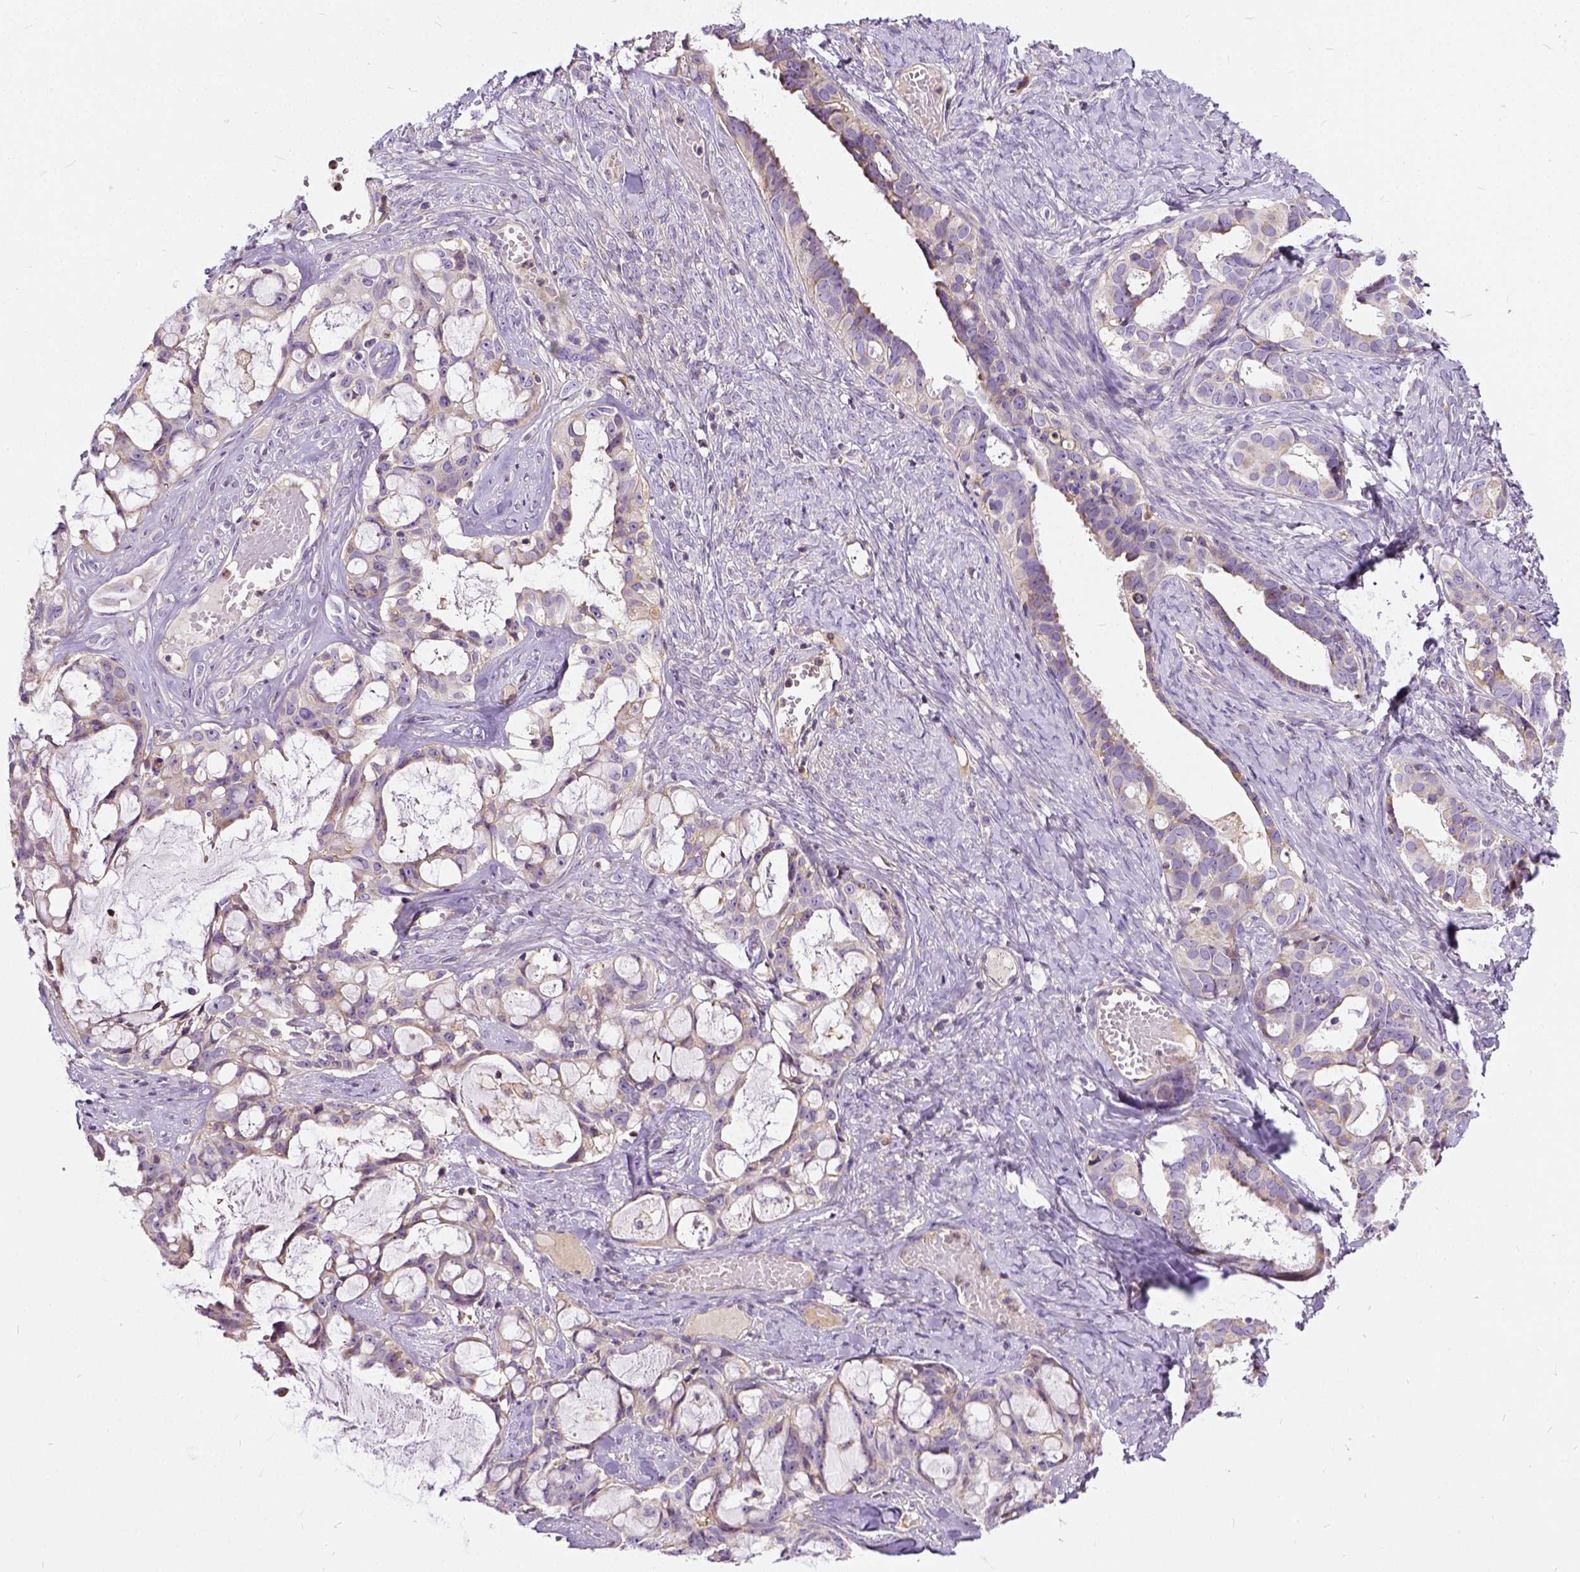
{"staining": {"intensity": "negative", "quantity": "none", "location": "none"}, "tissue": "ovarian cancer", "cell_type": "Tumor cells", "image_type": "cancer", "snomed": [{"axis": "morphology", "description": "Cystadenocarcinoma, serous, NOS"}, {"axis": "topography", "description": "Ovary"}], "caption": "Image shows no protein expression in tumor cells of ovarian cancer tissue. (Stains: DAB immunohistochemistry (IHC) with hematoxylin counter stain, Microscopy: brightfield microscopy at high magnification).", "gene": "CADM4", "patient": {"sex": "female", "age": 69}}